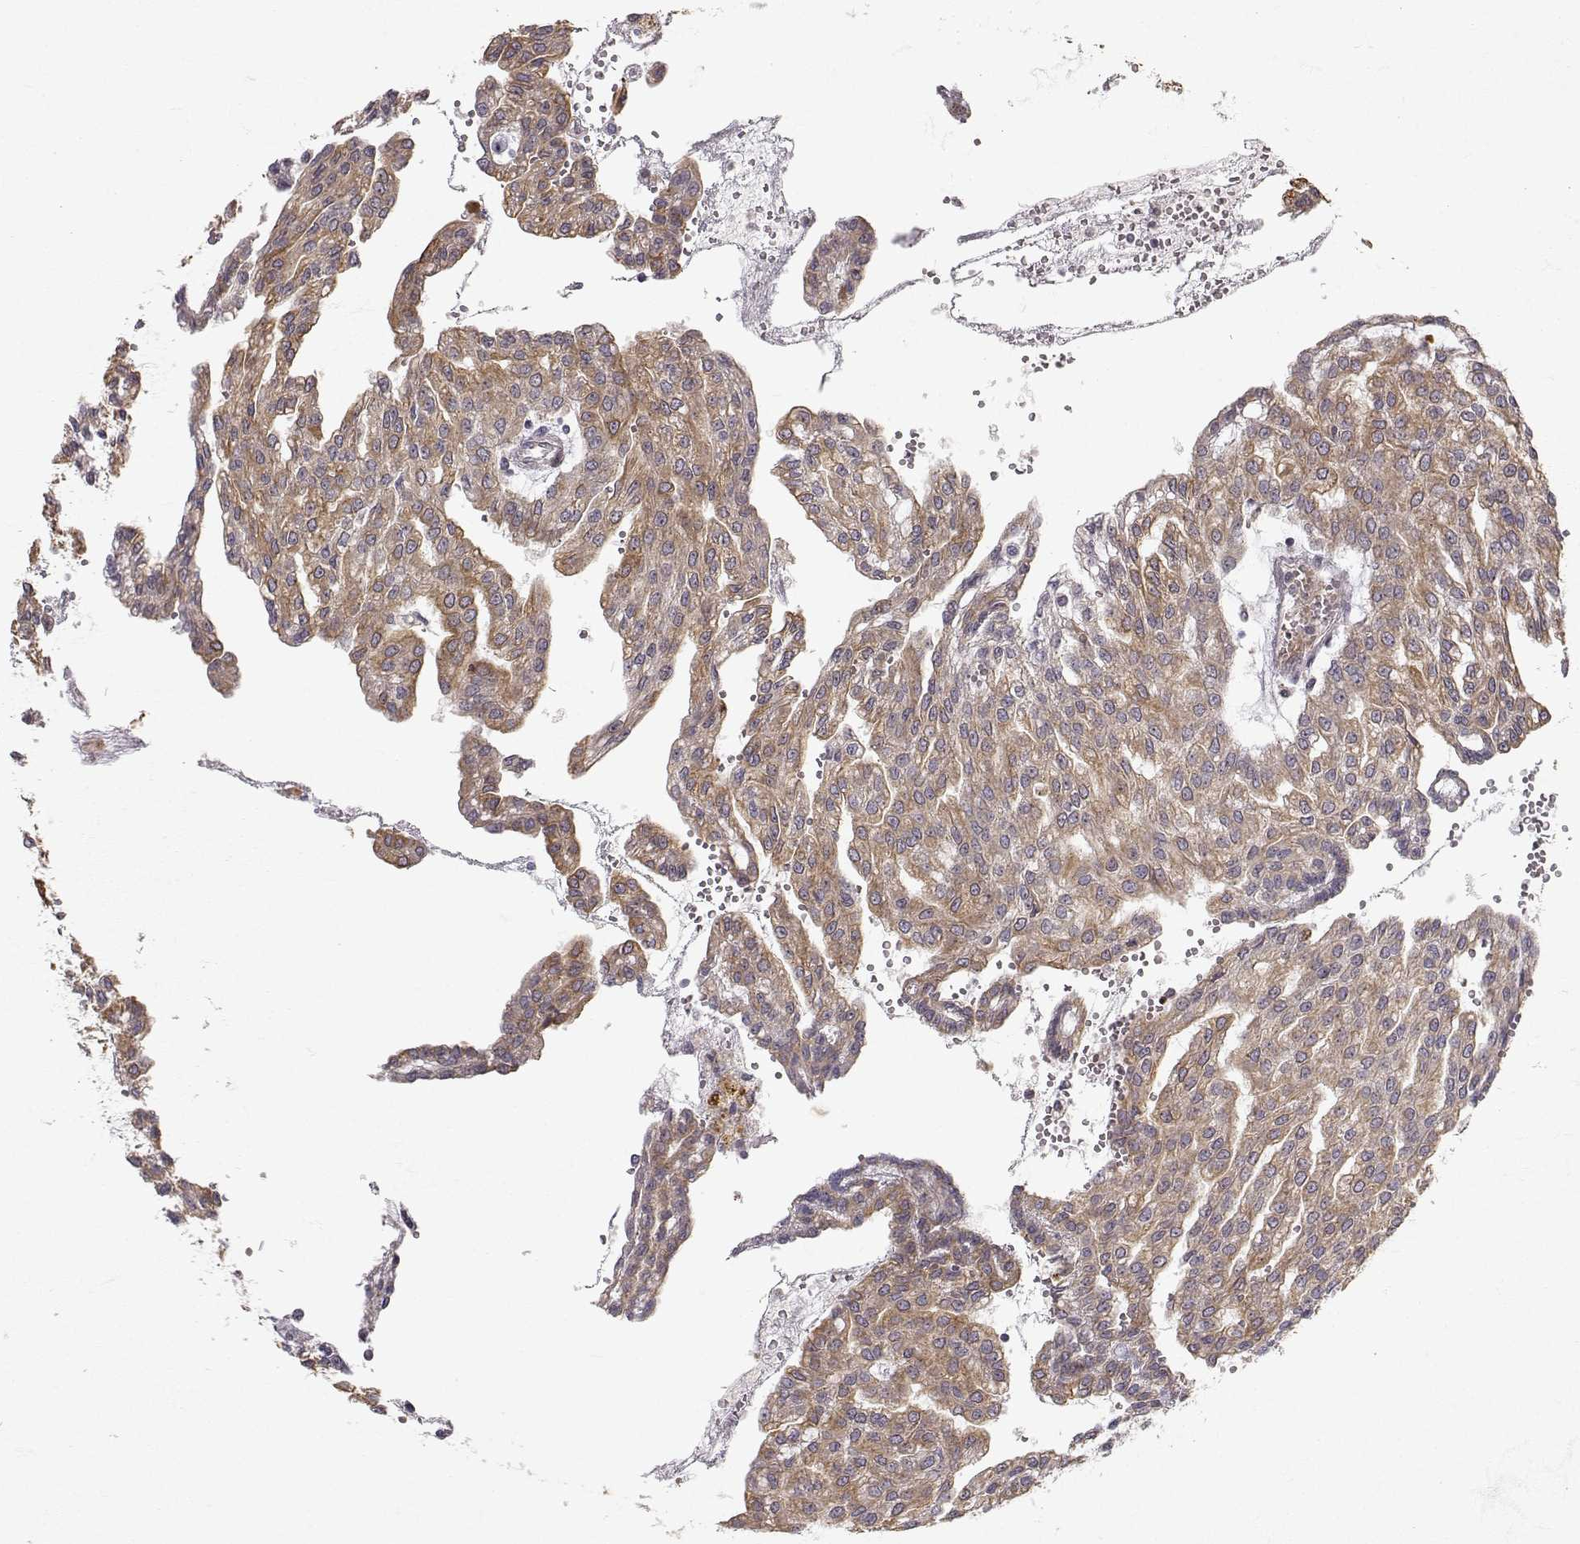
{"staining": {"intensity": "moderate", "quantity": "25%-75%", "location": "cytoplasmic/membranous"}, "tissue": "renal cancer", "cell_type": "Tumor cells", "image_type": "cancer", "snomed": [{"axis": "morphology", "description": "Adenocarcinoma, NOS"}, {"axis": "topography", "description": "Kidney"}], "caption": "Protein staining of renal adenocarcinoma tissue exhibits moderate cytoplasmic/membranous positivity in approximately 25%-75% of tumor cells. (Brightfield microscopy of DAB IHC at high magnification).", "gene": "APC", "patient": {"sex": "male", "age": 63}}